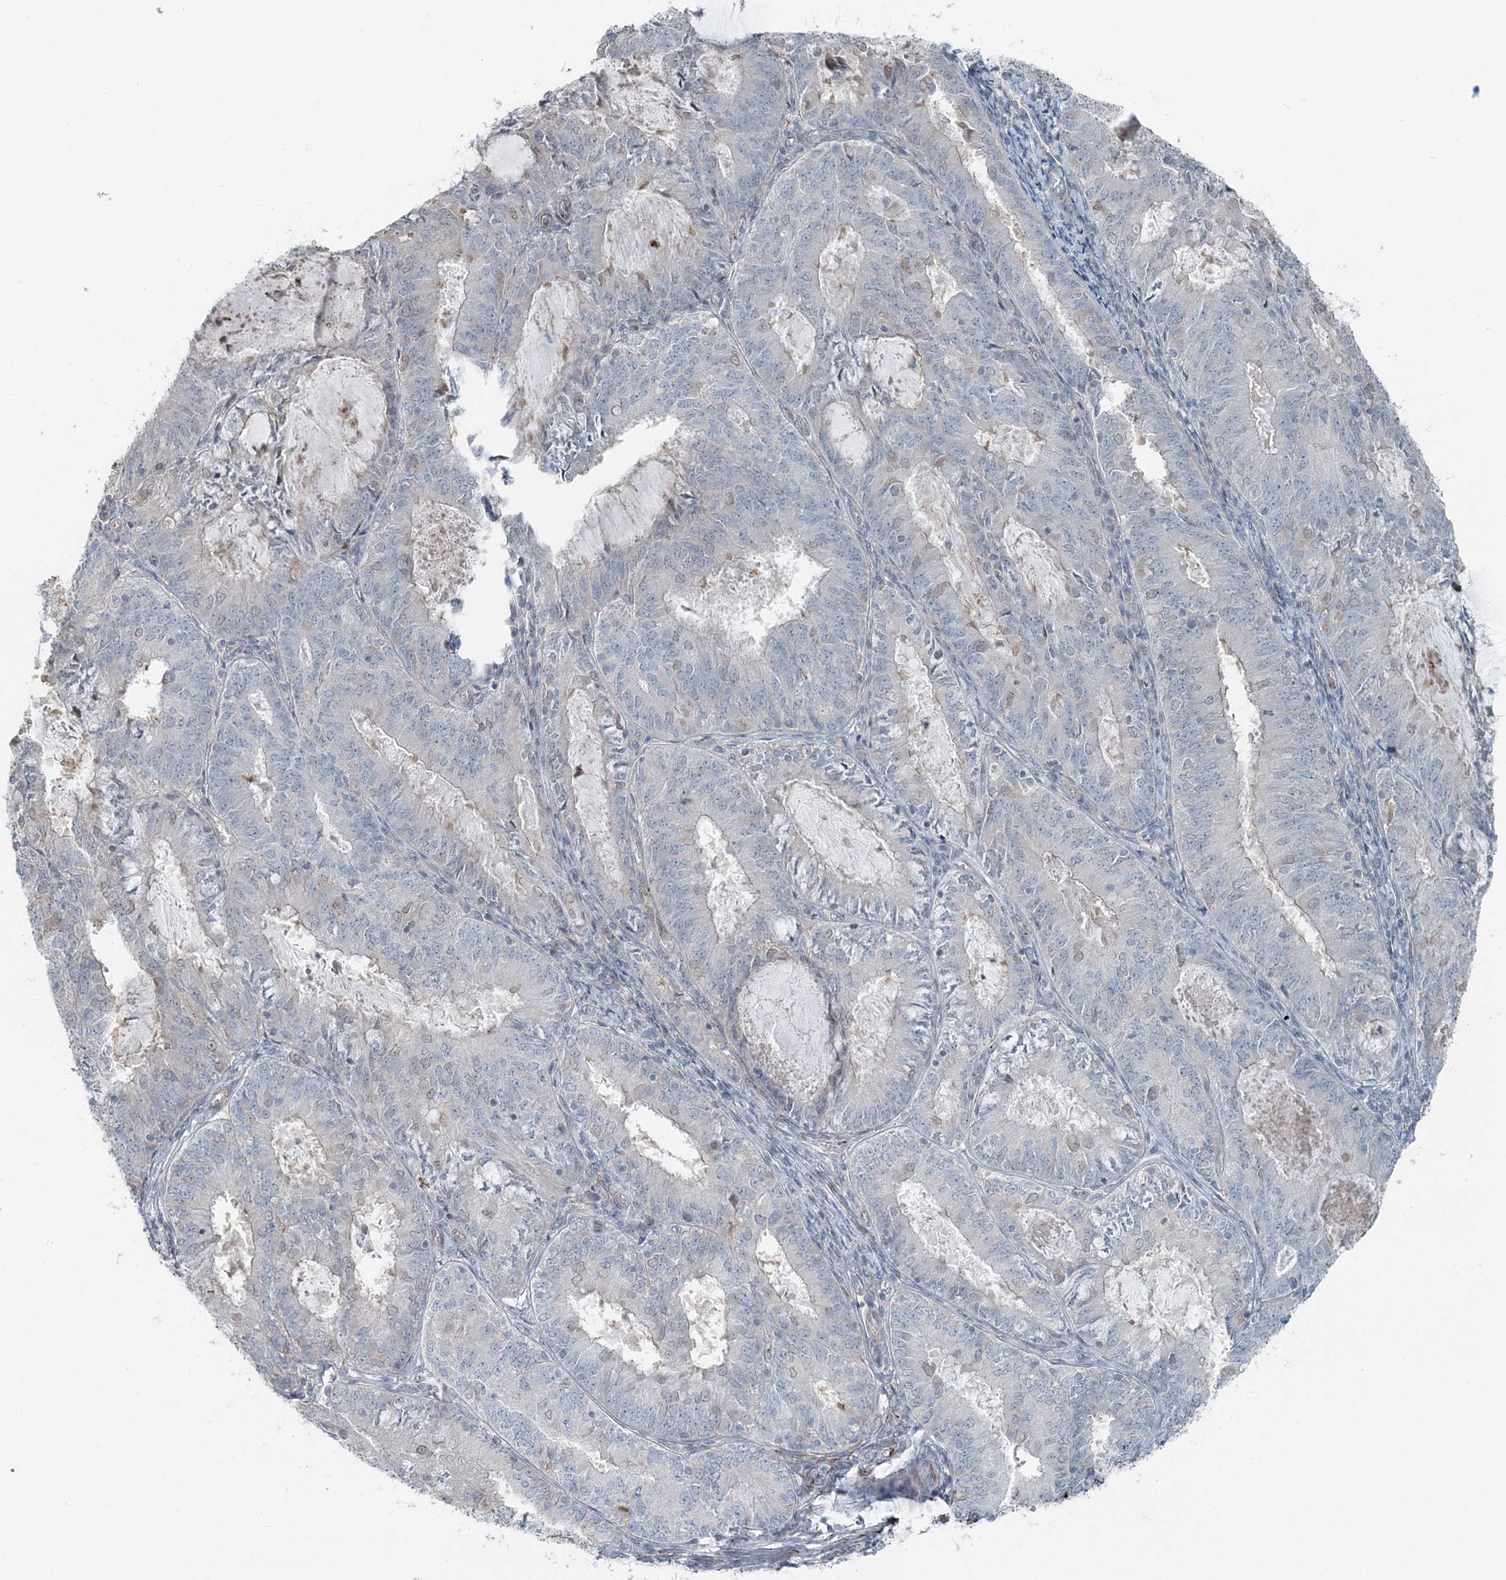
{"staining": {"intensity": "negative", "quantity": "none", "location": "none"}, "tissue": "endometrial cancer", "cell_type": "Tumor cells", "image_type": "cancer", "snomed": [{"axis": "morphology", "description": "Adenocarcinoma, NOS"}, {"axis": "topography", "description": "Endometrium"}], "caption": "This is a photomicrograph of immunohistochemistry staining of endometrial cancer (adenocarcinoma), which shows no positivity in tumor cells.", "gene": "FBXL17", "patient": {"sex": "female", "age": 57}}